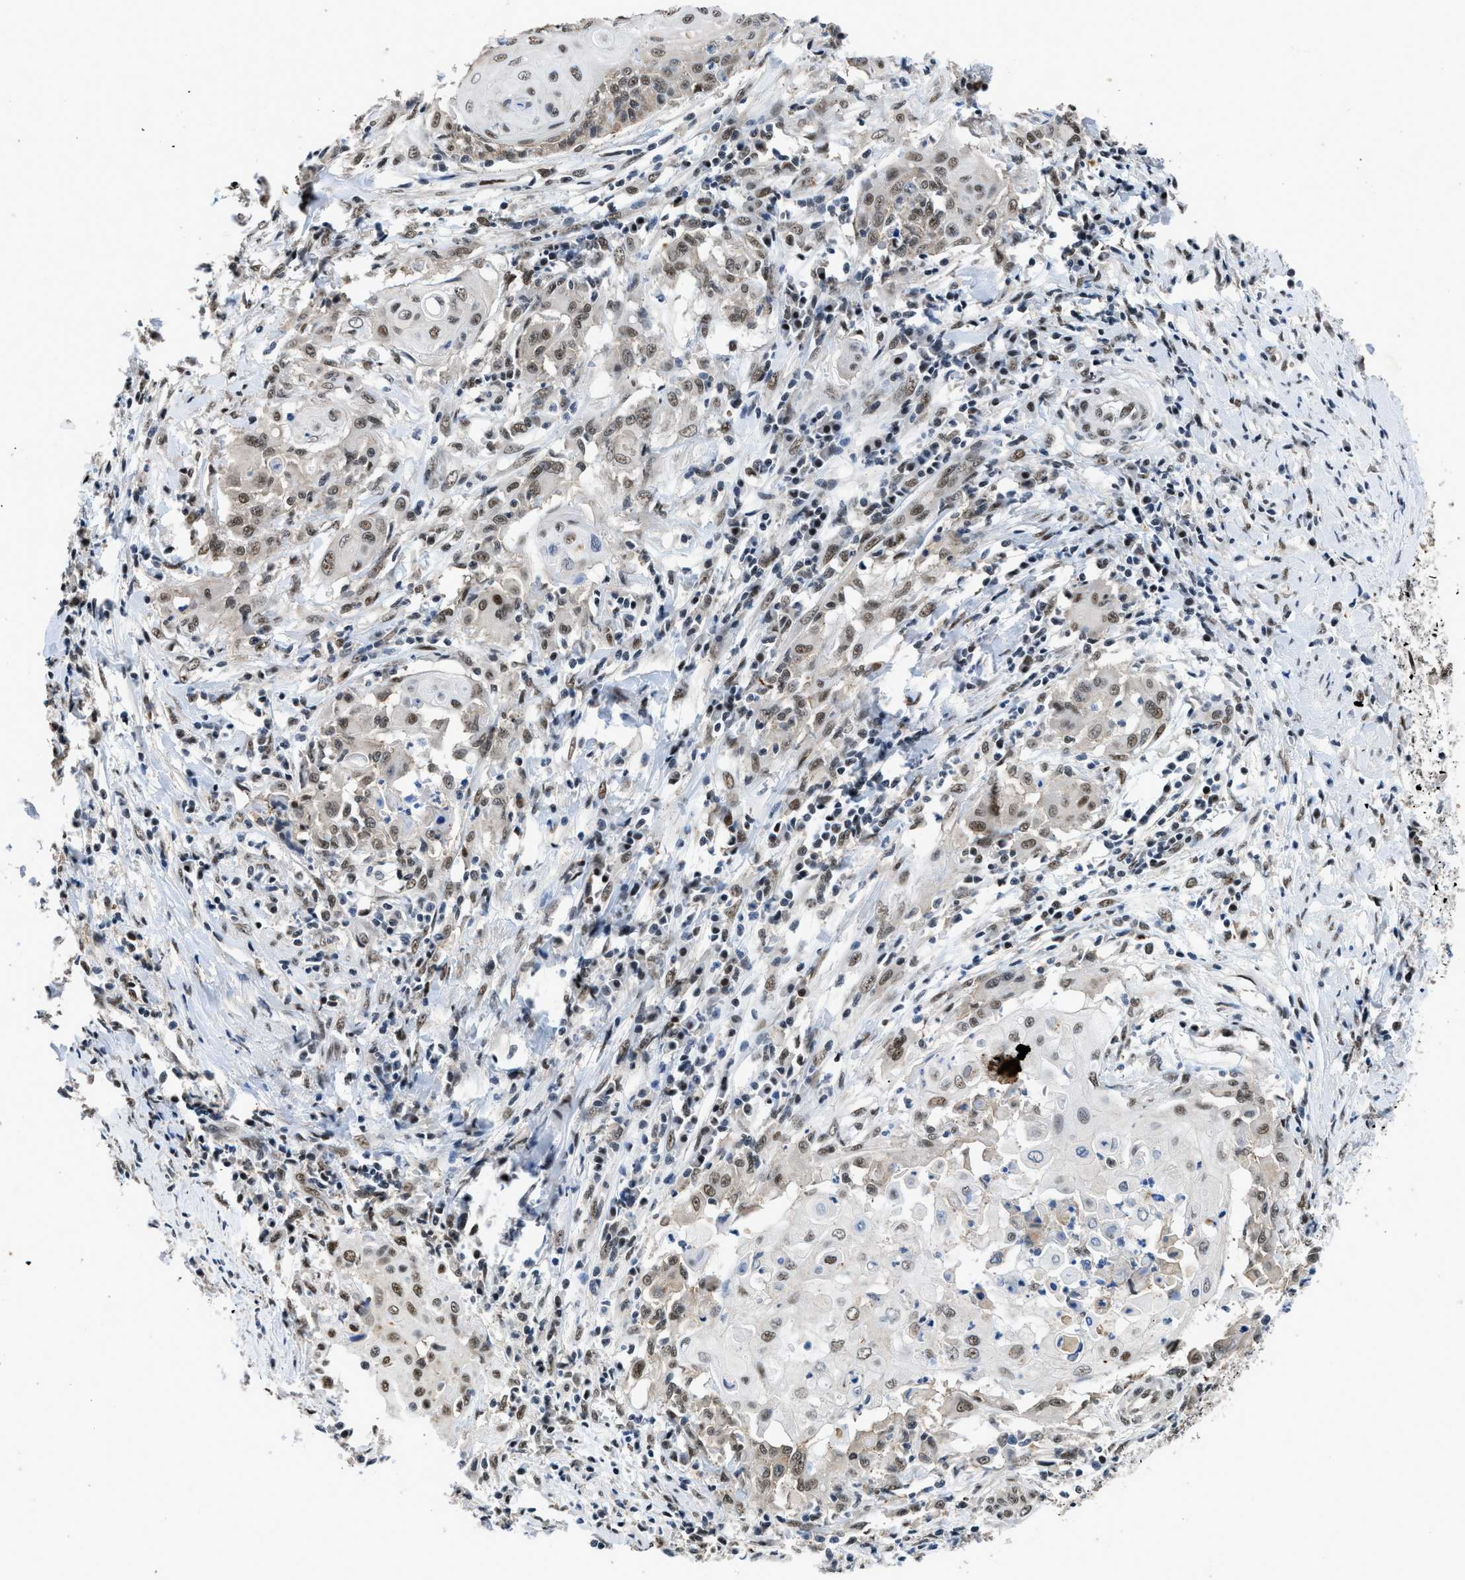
{"staining": {"intensity": "moderate", "quantity": ">75%", "location": "nuclear"}, "tissue": "cervical cancer", "cell_type": "Tumor cells", "image_type": "cancer", "snomed": [{"axis": "morphology", "description": "Squamous cell carcinoma, NOS"}, {"axis": "topography", "description": "Cervix"}], "caption": "A brown stain labels moderate nuclear staining of a protein in human cervical squamous cell carcinoma tumor cells.", "gene": "HNRNPH2", "patient": {"sex": "female", "age": 39}}